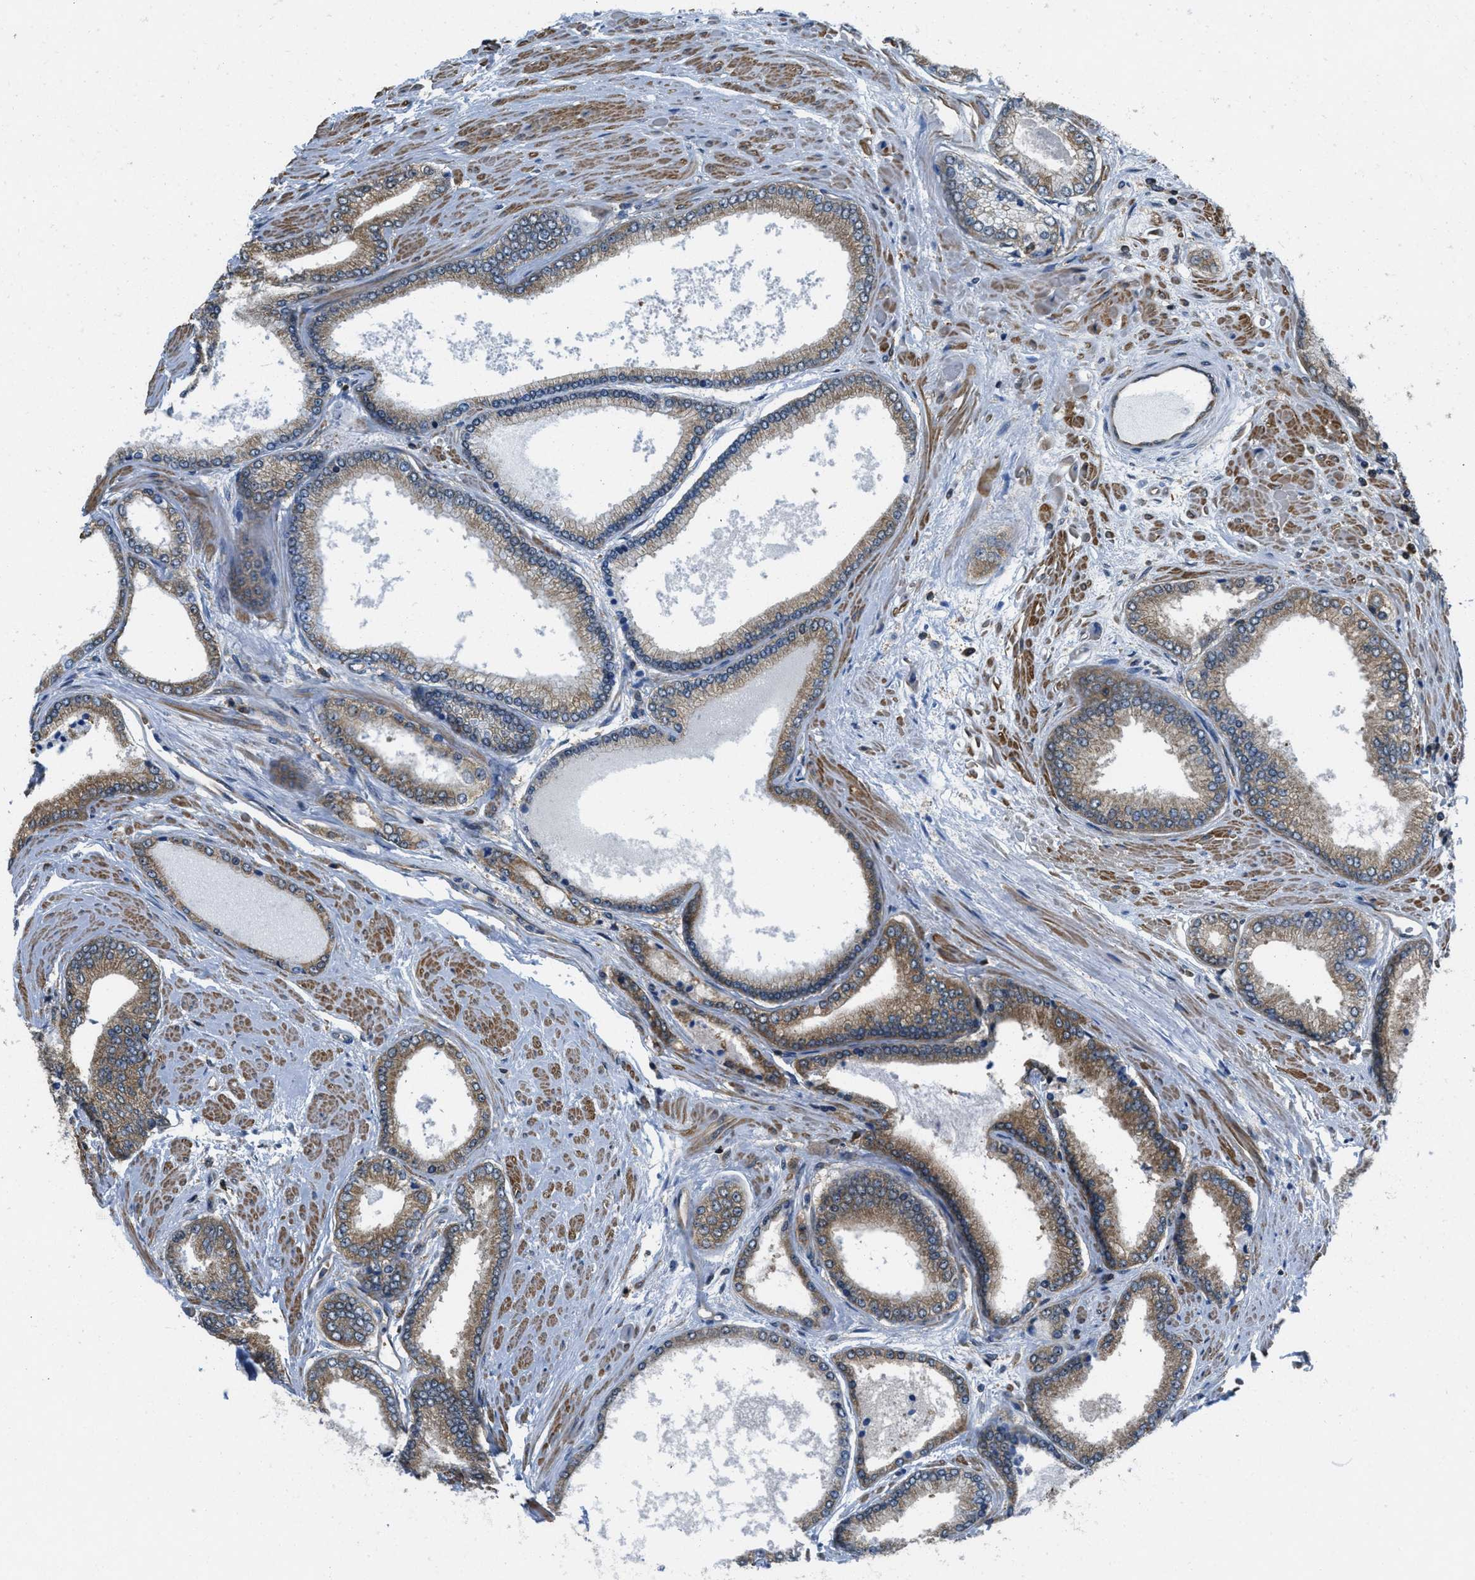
{"staining": {"intensity": "moderate", "quantity": ">75%", "location": "cytoplasmic/membranous"}, "tissue": "prostate cancer", "cell_type": "Tumor cells", "image_type": "cancer", "snomed": [{"axis": "morphology", "description": "Adenocarcinoma, High grade"}, {"axis": "topography", "description": "Prostate"}], "caption": "This is a histology image of immunohistochemistry staining of prostate cancer (adenocarcinoma (high-grade)), which shows moderate staining in the cytoplasmic/membranous of tumor cells.", "gene": "PIP5K1C", "patient": {"sex": "male", "age": 61}}